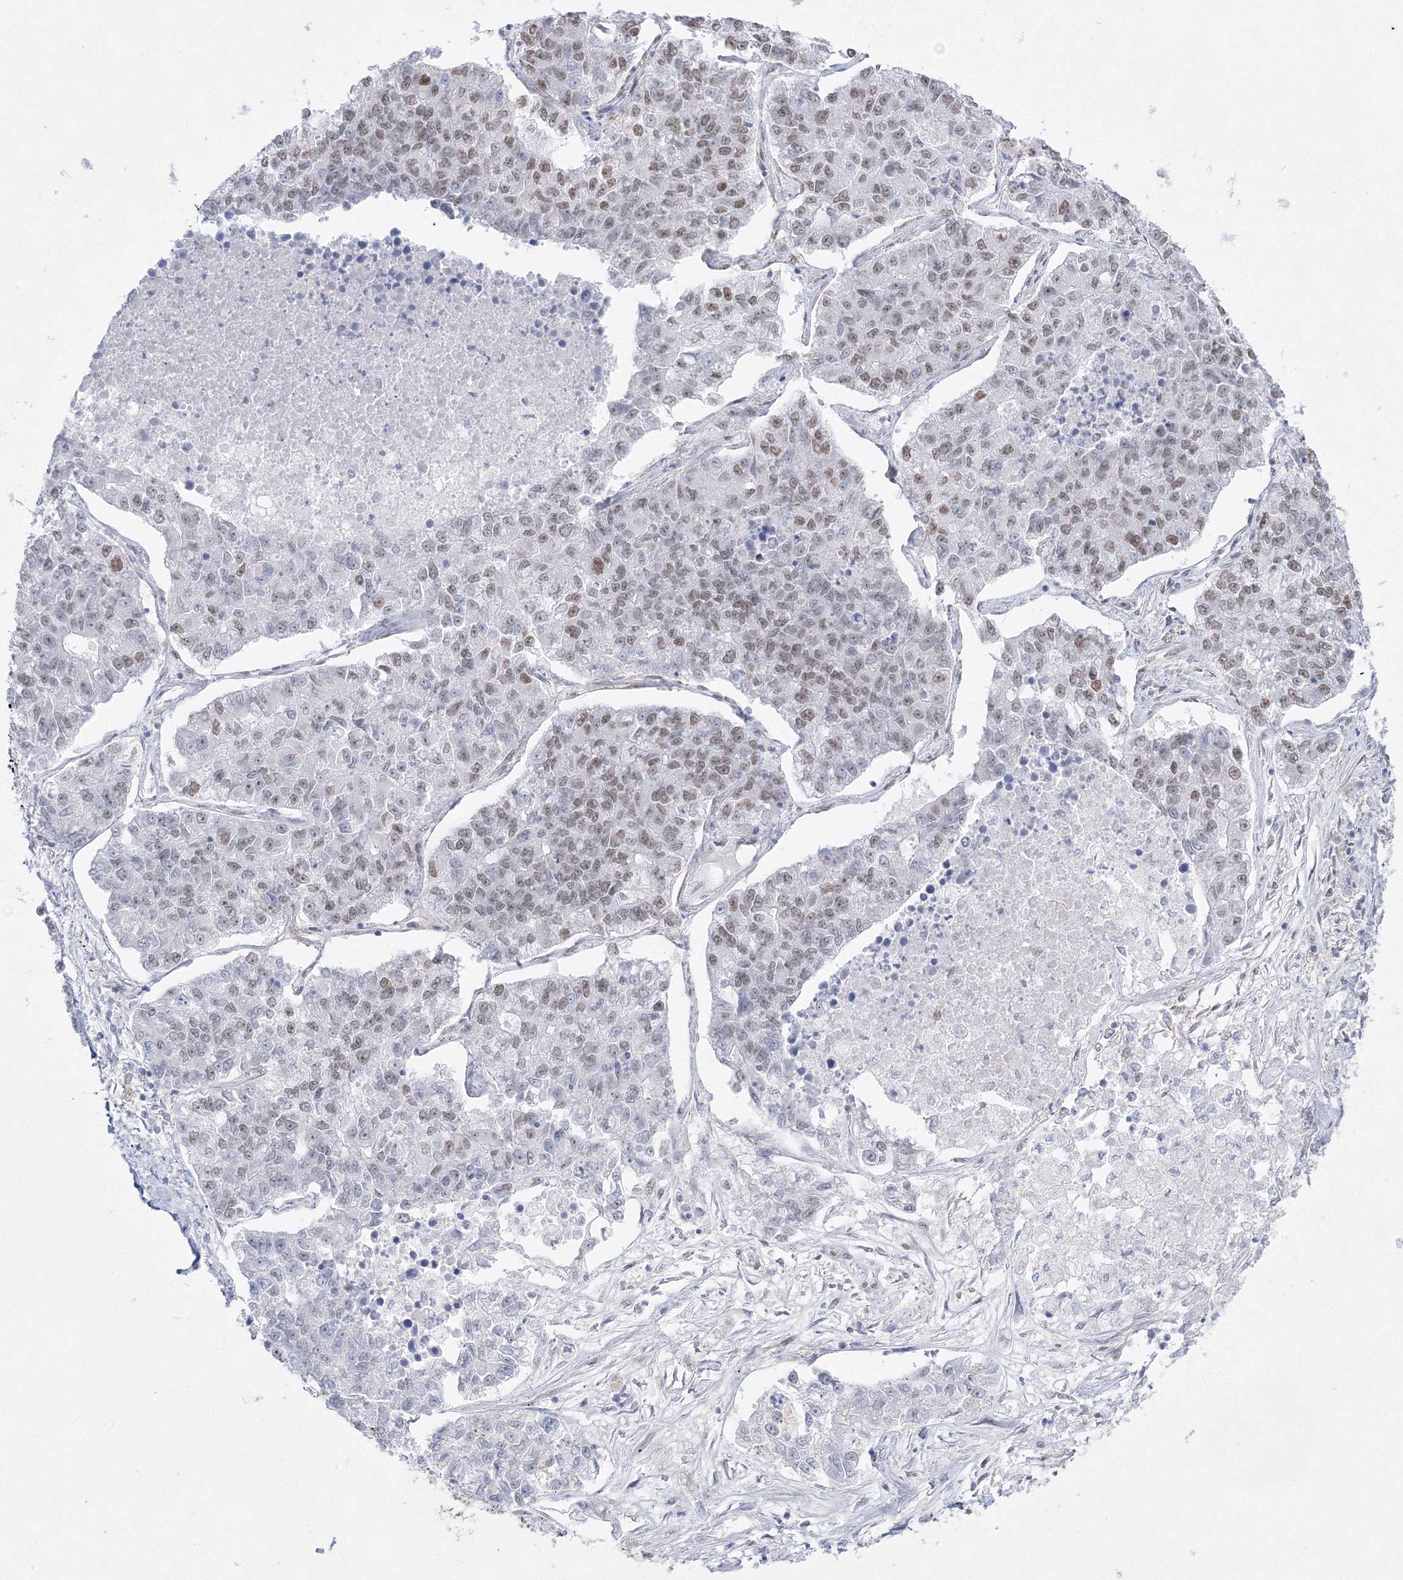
{"staining": {"intensity": "weak", "quantity": "25%-75%", "location": "nuclear"}, "tissue": "lung cancer", "cell_type": "Tumor cells", "image_type": "cancer", "snomed": [{"axis": "morphology", "description": "Adenocarcinoma, NOS"}, {"axis": "topography", "description": "Lung"}], "caption": "Tumor cells exhibit weak nuclear staining in approximately 25%-75% of cells in lung cancer (adenocarcinoma). (Stains: DAB (3,3'-diaminobenzidine) in brown, nuclei in blue, Microscopy: brightfield microscopy at high magnification).", "gene": "ZNF638", "patient": {"sex": "male", "age": 49}}